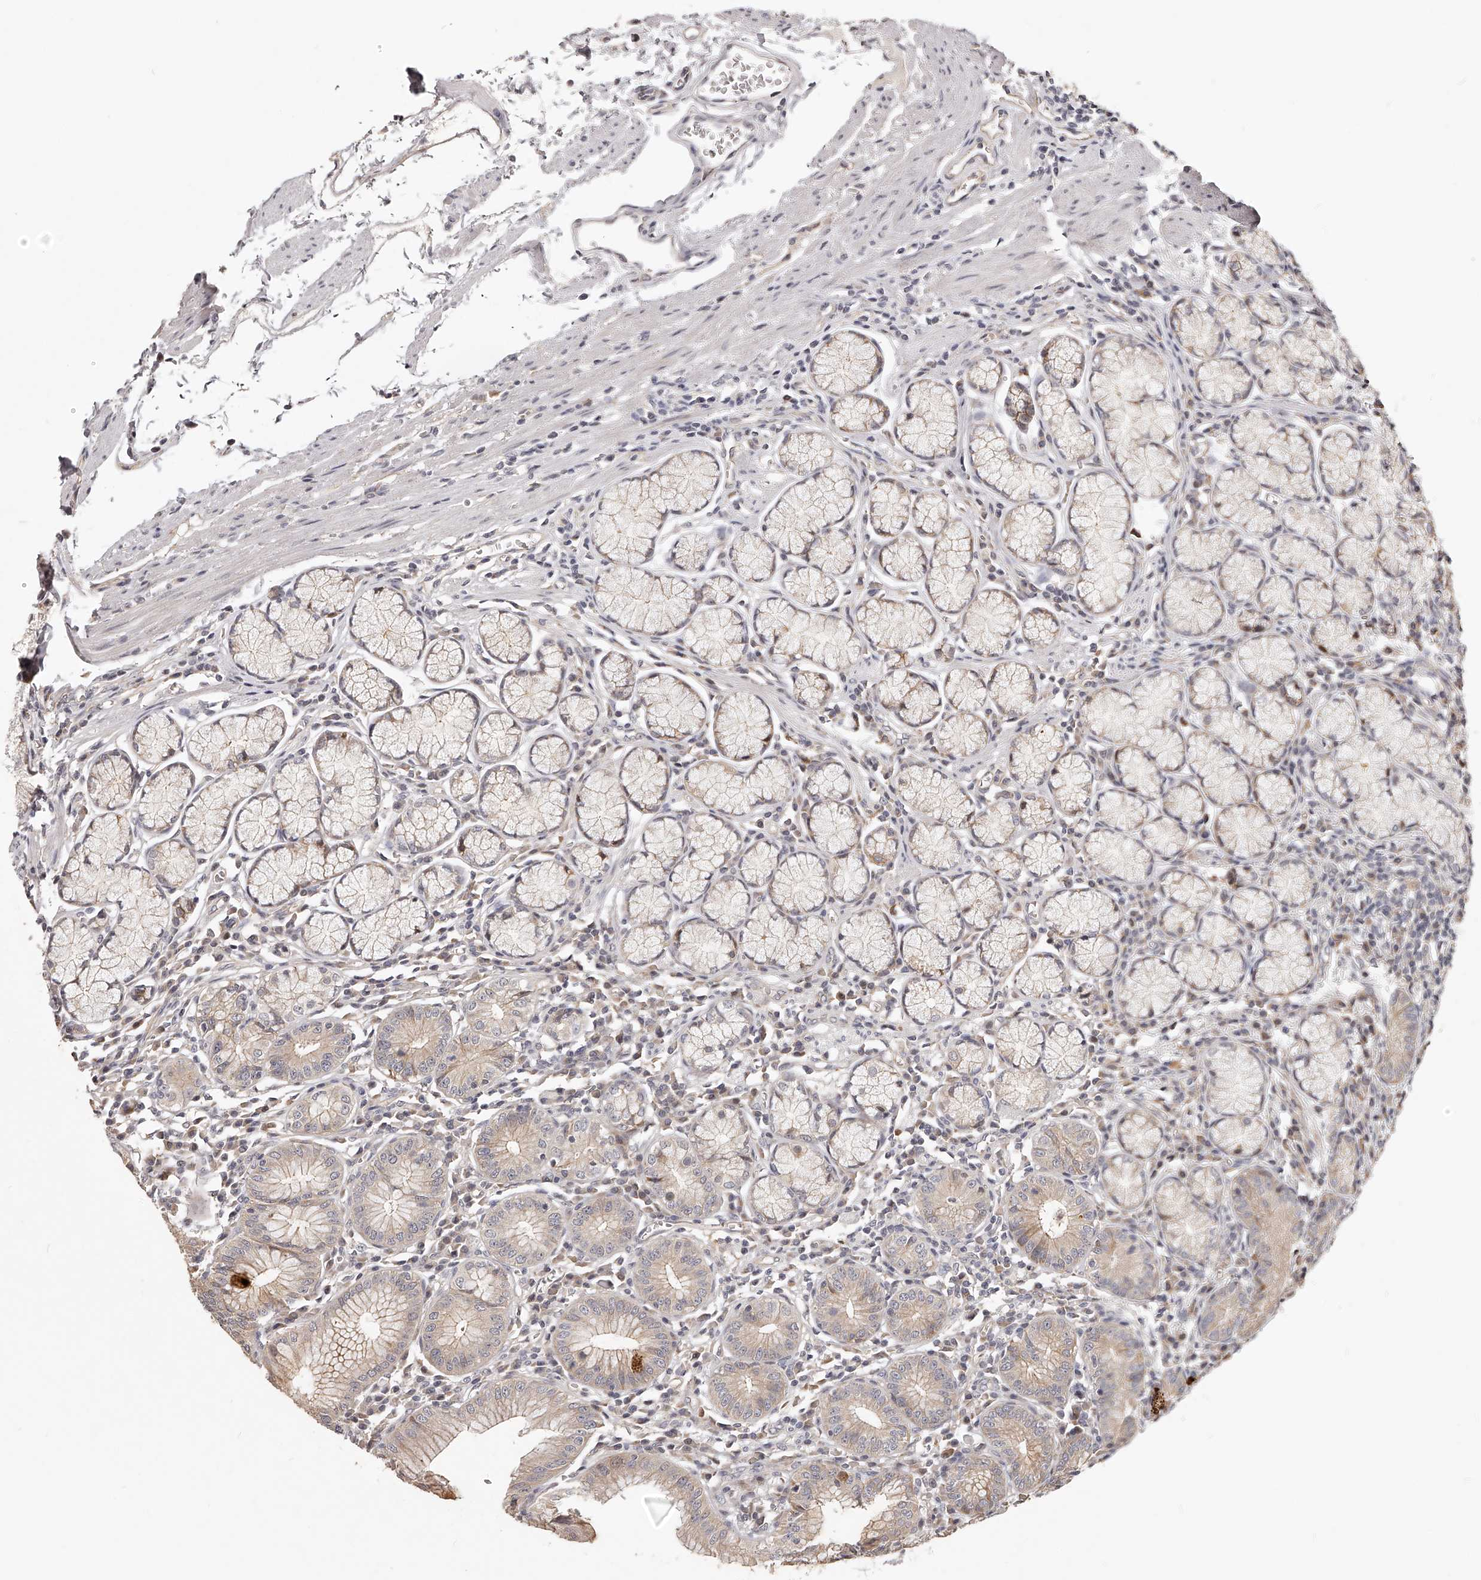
{"staining": {"intensity": "moderate", "quantity": "25%-75%", "location": "cytoplasmic/membranous"}, "tissue": "stomach", "cell_type": "Glandular cells", "image_type": "normal", "snomed": [{"axis": "morphology", "description": "Normal tissue, NOS"}, {"axis": "topography", "description": "Stomach"}], "caption": "Moderate cytoplasmic/membranous protein staining is identified in approximately 25%-75% of glandular cells in stomach. (DAB (3,3'-diaminobenzidine) = brown stain, brightfield microscopy at high magnification).", "gene": "ZNF582", "patient": {"sex": "male", "age": 55}}